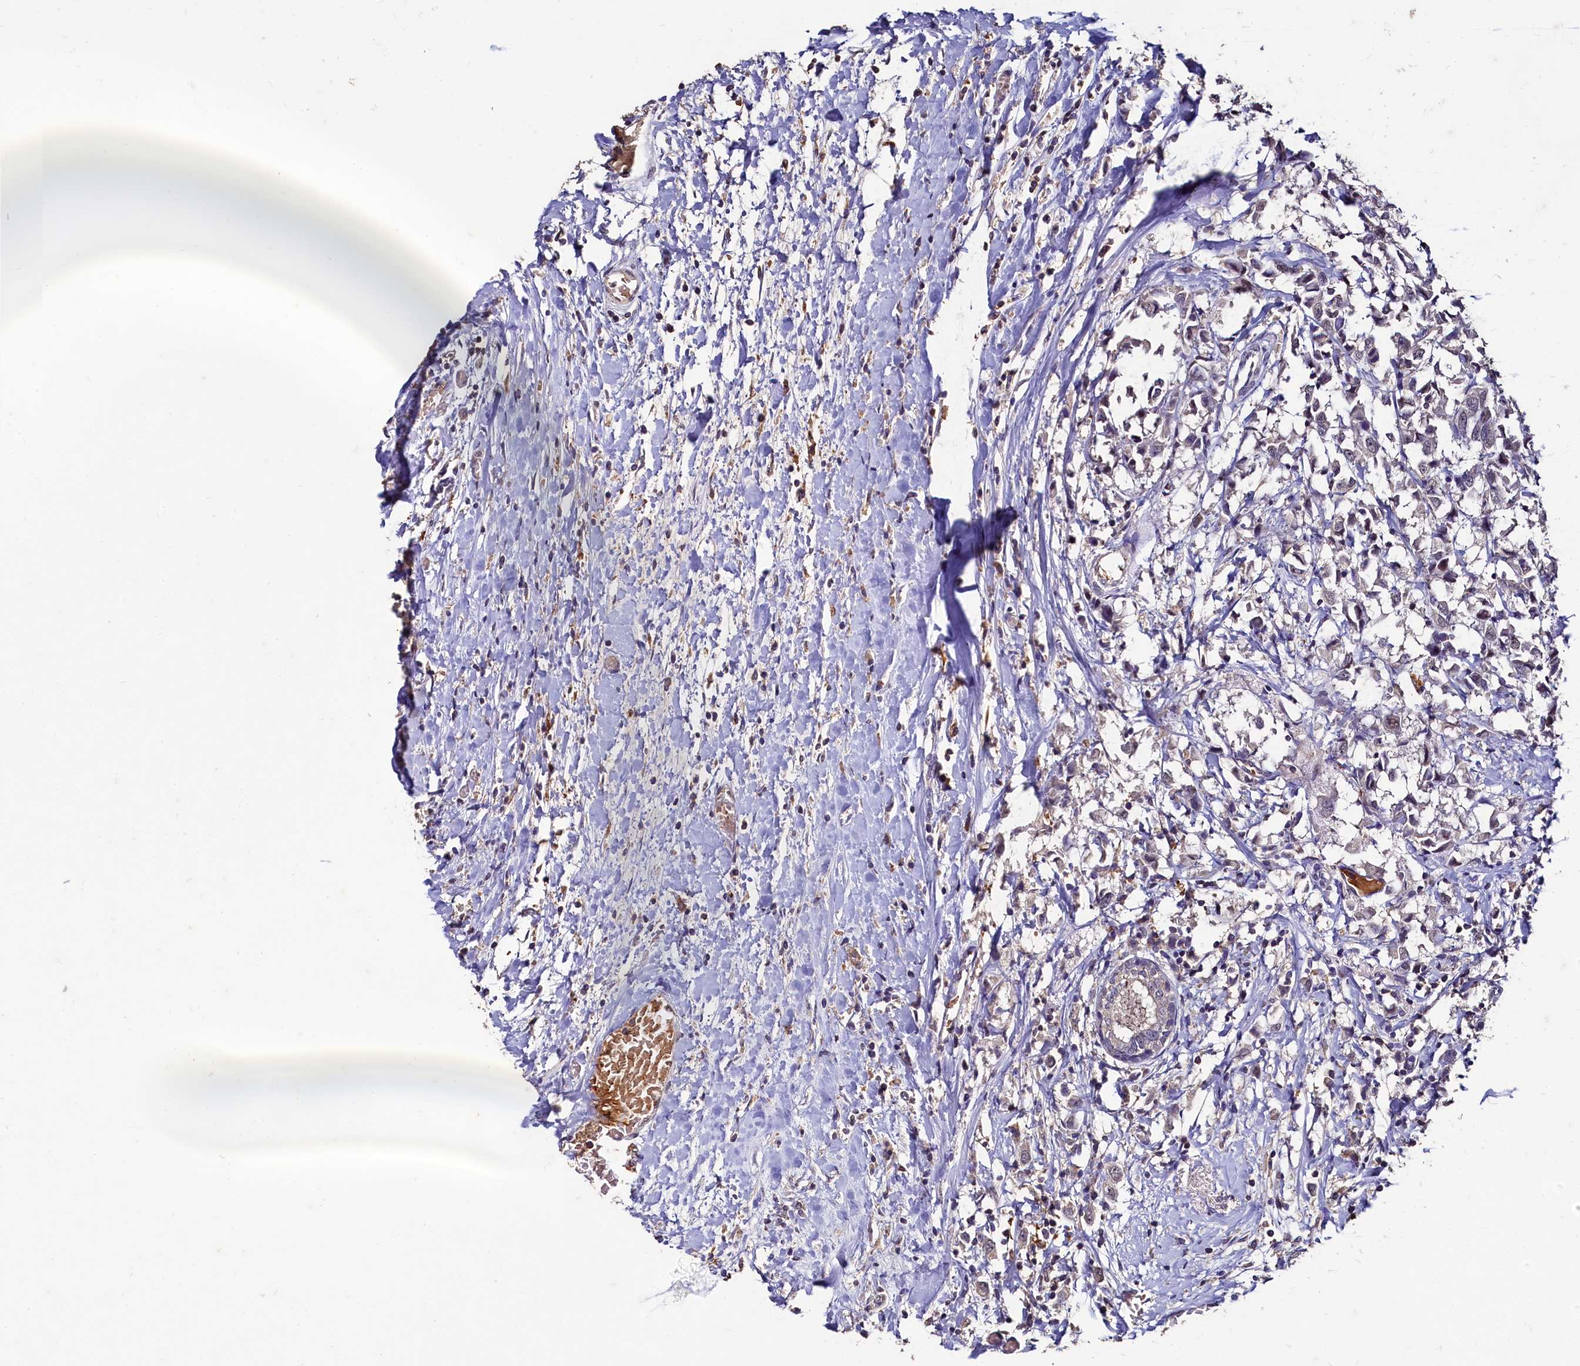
{"staining": {"intensity": "weak", "quantity": "25%-75%", "location": "cytoplasmic/membranous"}, "tissue": "breast cancer", "cell_type": "Tumor cells", "image_type": "cancer", "snomed": [{"axis": "morphology", "description": "Duct carcinoma"}, {"axis": "topography", "description": "Breast"}], "caption": "Protein expression analysis of human intraductal carcinoma (breast) reveals weak cytoplasmic/membranous expression in approximately 25%-75% of tumor cells. The protein is stained brown, and the nuclei are stained in blue (DAB (3,3'-diaminobenzidine) IHC with brightfield microscopy, high magnification).", "gene": "CSTPP1", "patient": {"sex": "female", "age": 61}}